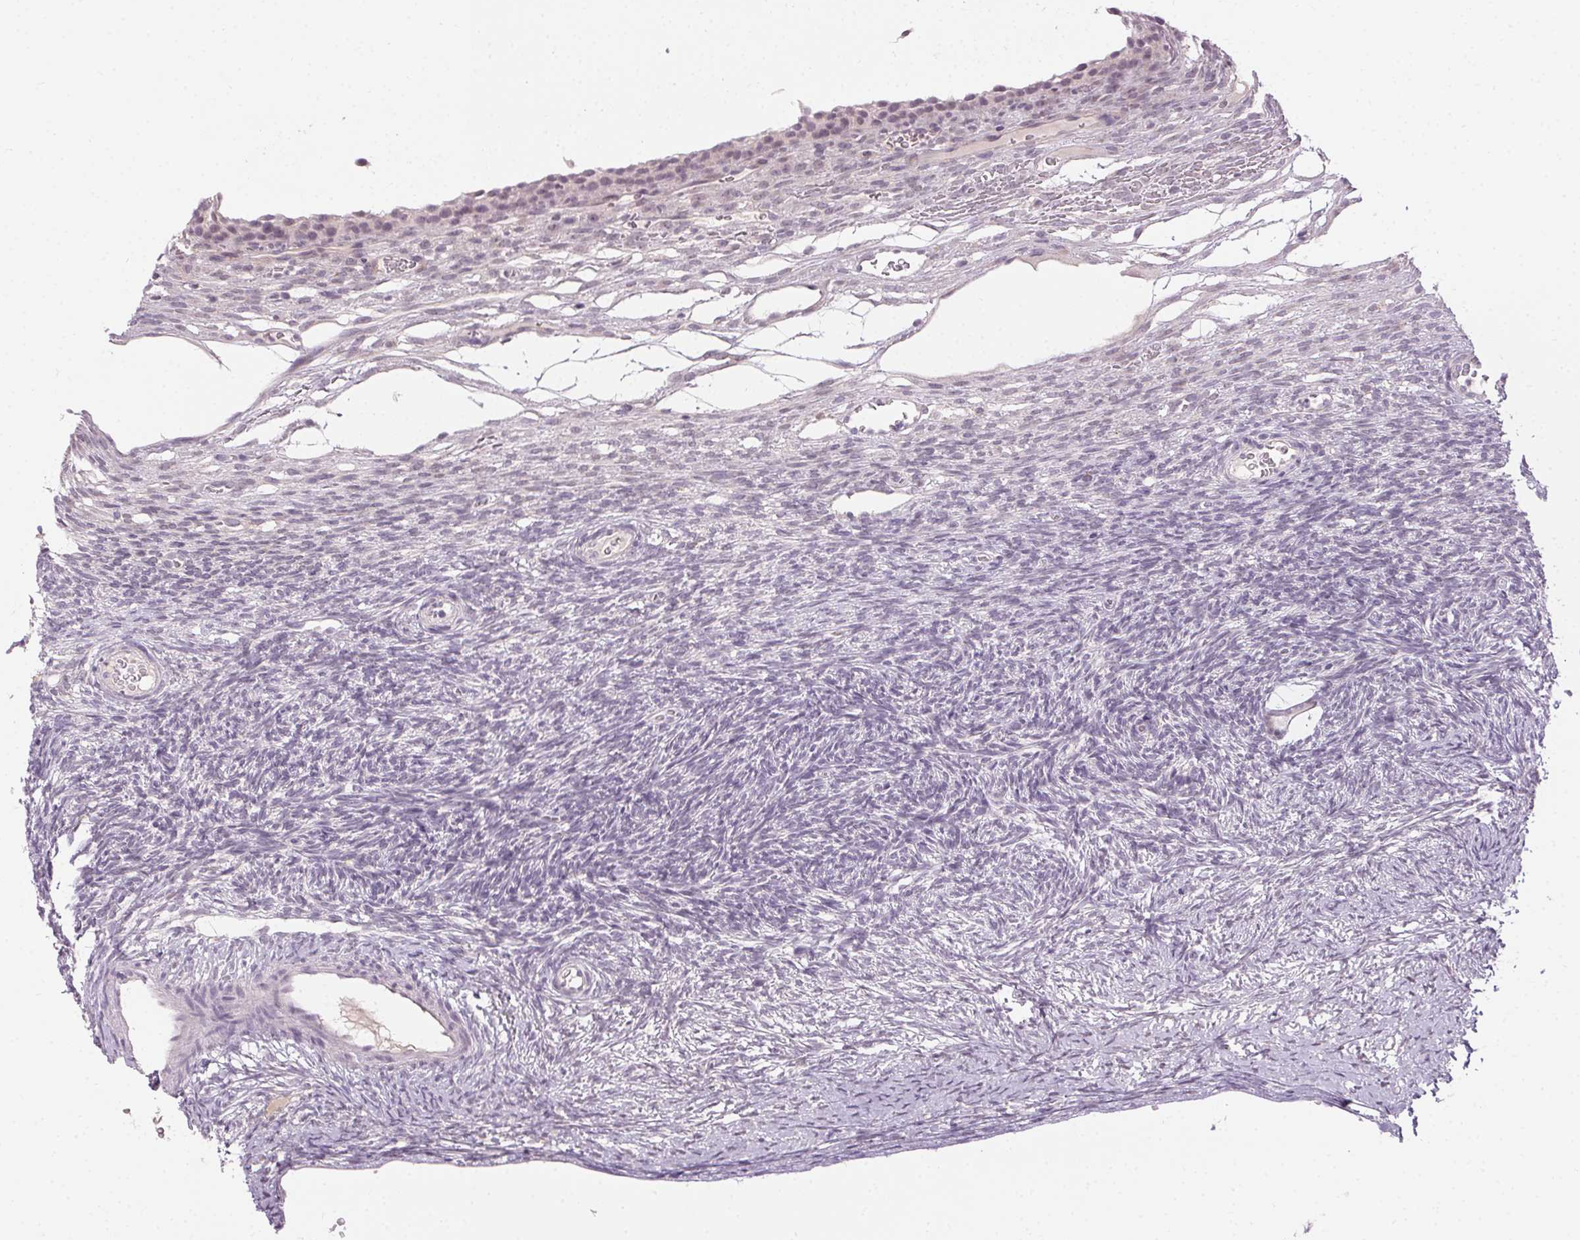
{"staining": {"intensity": "weak", "quantity": "25%-75%", "location": "nuclear"}, "tissue": "ovary", "cell_type": "Follicle cells", "image_type": "normal", "snomed": [{"axis": "morphology", "description": "Normal tissue, NOS"}, {"axis": "topography", "description": "Ovary"}], "caption": "IHC histopathology image of unremarkable human ovary stained for a protein (brown), which demonstrates low levels of weak nuclear staining in about 25%-75% of follicle cells.", "gene": "FAM168A", "patient": {"sex": "female", "age": 34}}